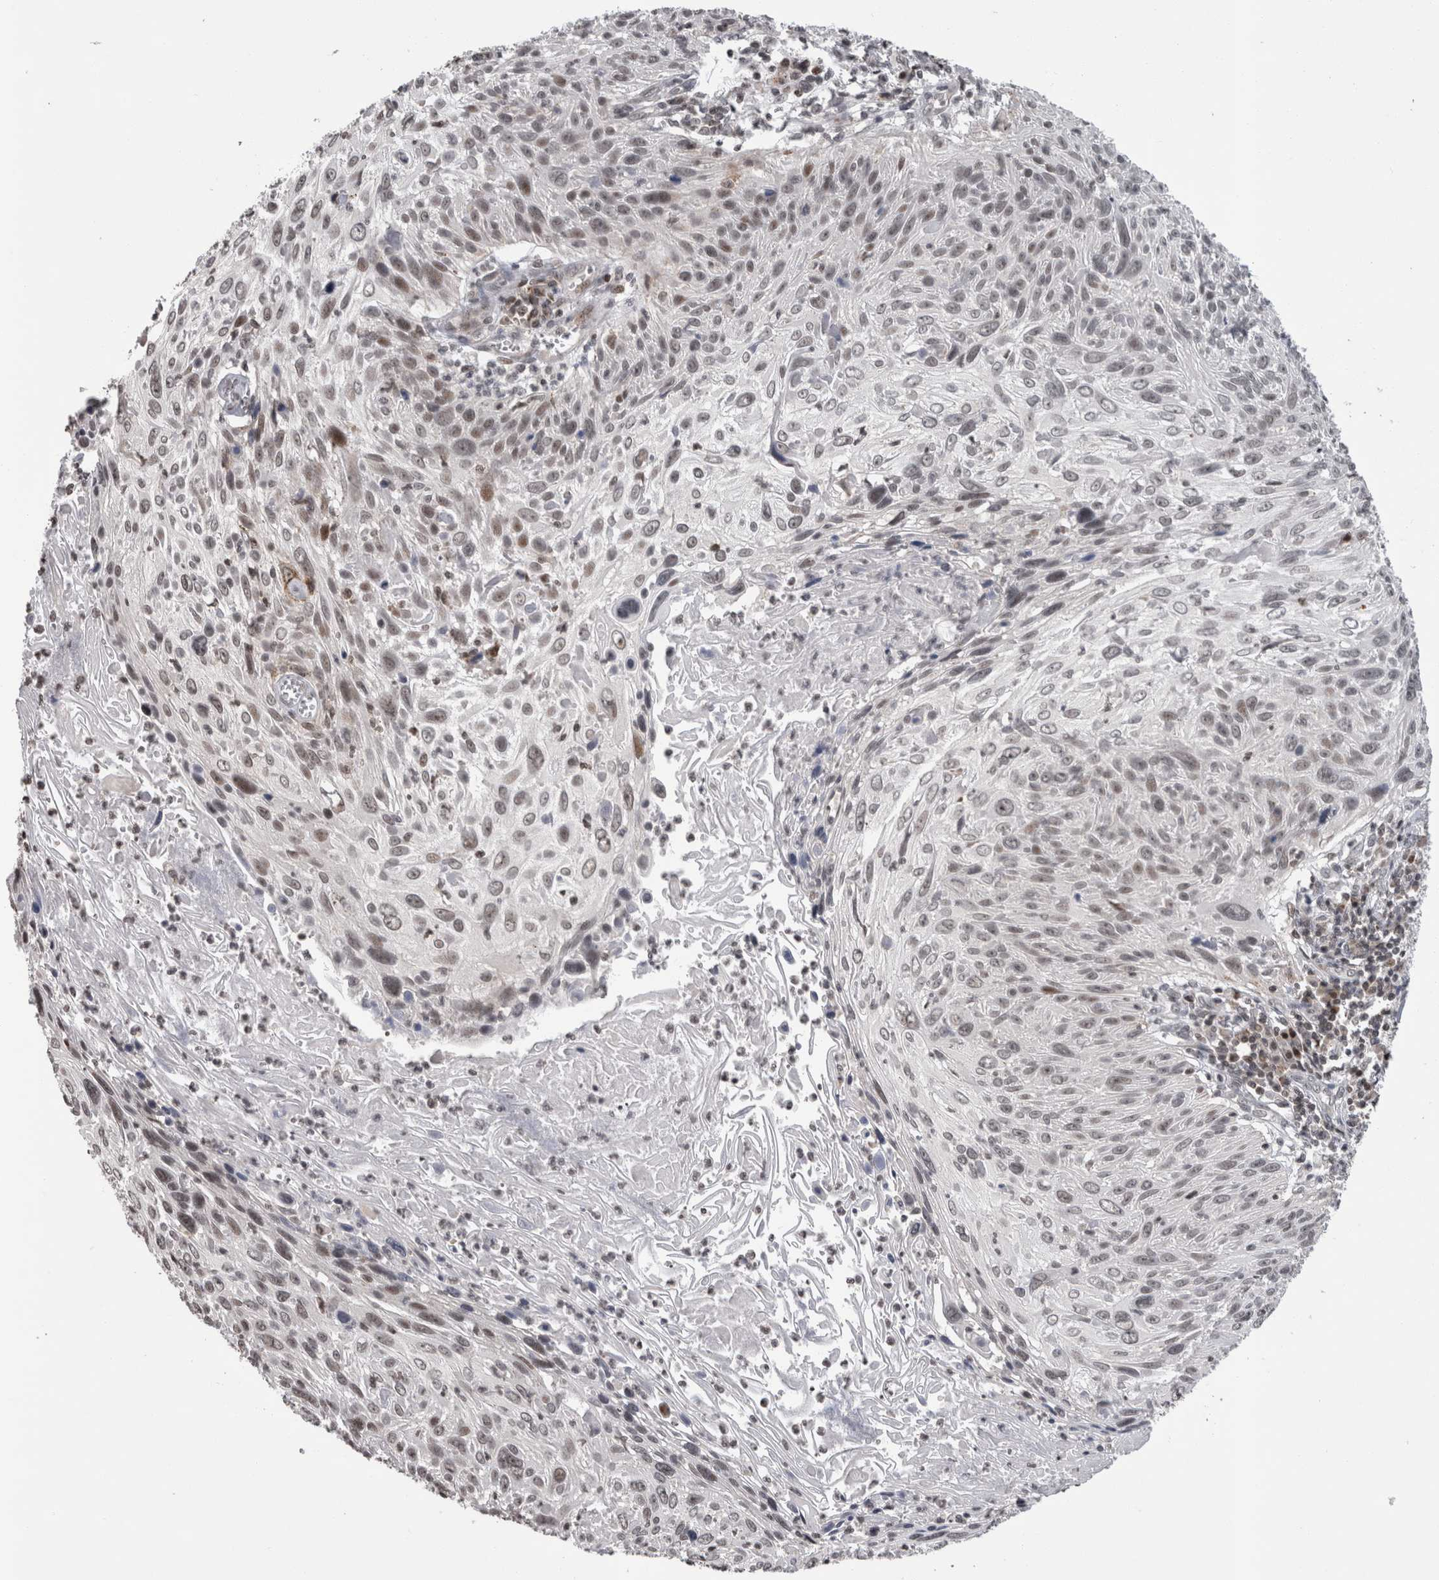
{"staining": {"intensity": "weak", "quantity": "25%-75%", "location": "nuclear"}, "tissue": "cervical cancer", "cell_type": "Tumor cells", "image_type": "cancer", "snomed": [{"axis": "morphology", "description": "Squamous cell carcinoma, NOS"}, {"axis": "topography", "description": "Cervix"}], "caption": "Immunohistochemistry of cervical squamous cell carcinoma displays low levels of weak nuclear expression in about 25%-75% of tumor cells.", "gene": "ZBTB11", "patient": {"sex": "female", "age": 51}}